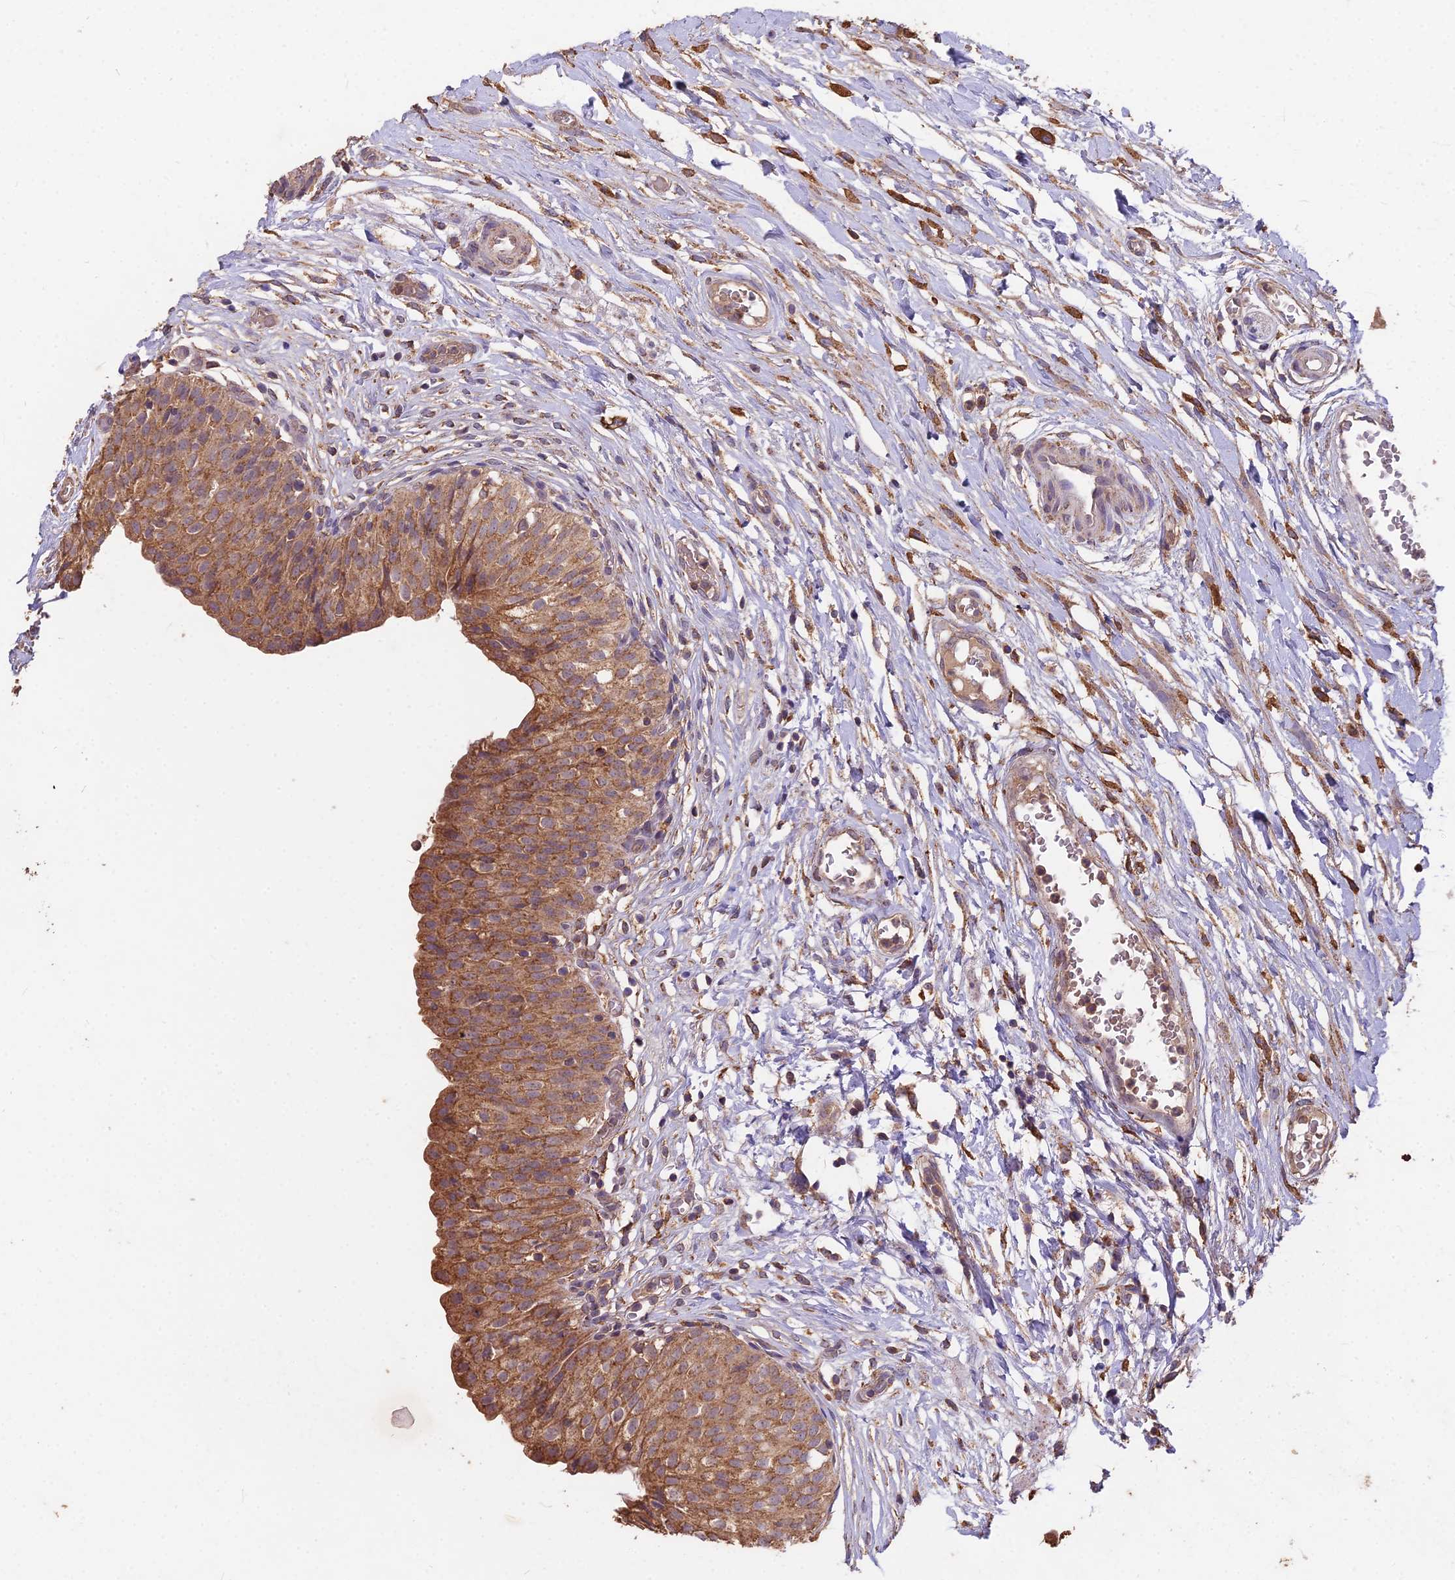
{"staining": {"intensity": "moderate", "quantity": ">75%", "location": "cytoplasmic/membranous"}, "tissue": "urinary bladder", "cell_type": "Urothelial cells", "image_type": "normal", "snomed": [{"axis": "morphology", "description": "Normal tissue, NOS"}, {"axis": "topography", "description": "Urinary bladder"}], "caption": "A micrograph of urinary bladder stained for a protein shows moderate cytoplasmic/membranous brown staining in urothelial cells. (Stains: DAB (3,3'-diaminobenzidine) in brown, nuclei in blue, Microscopy: brightfield microscopy at high magnification).", "gene": "CEMIP2", "patient": {"sex": "male", "age": 55}}